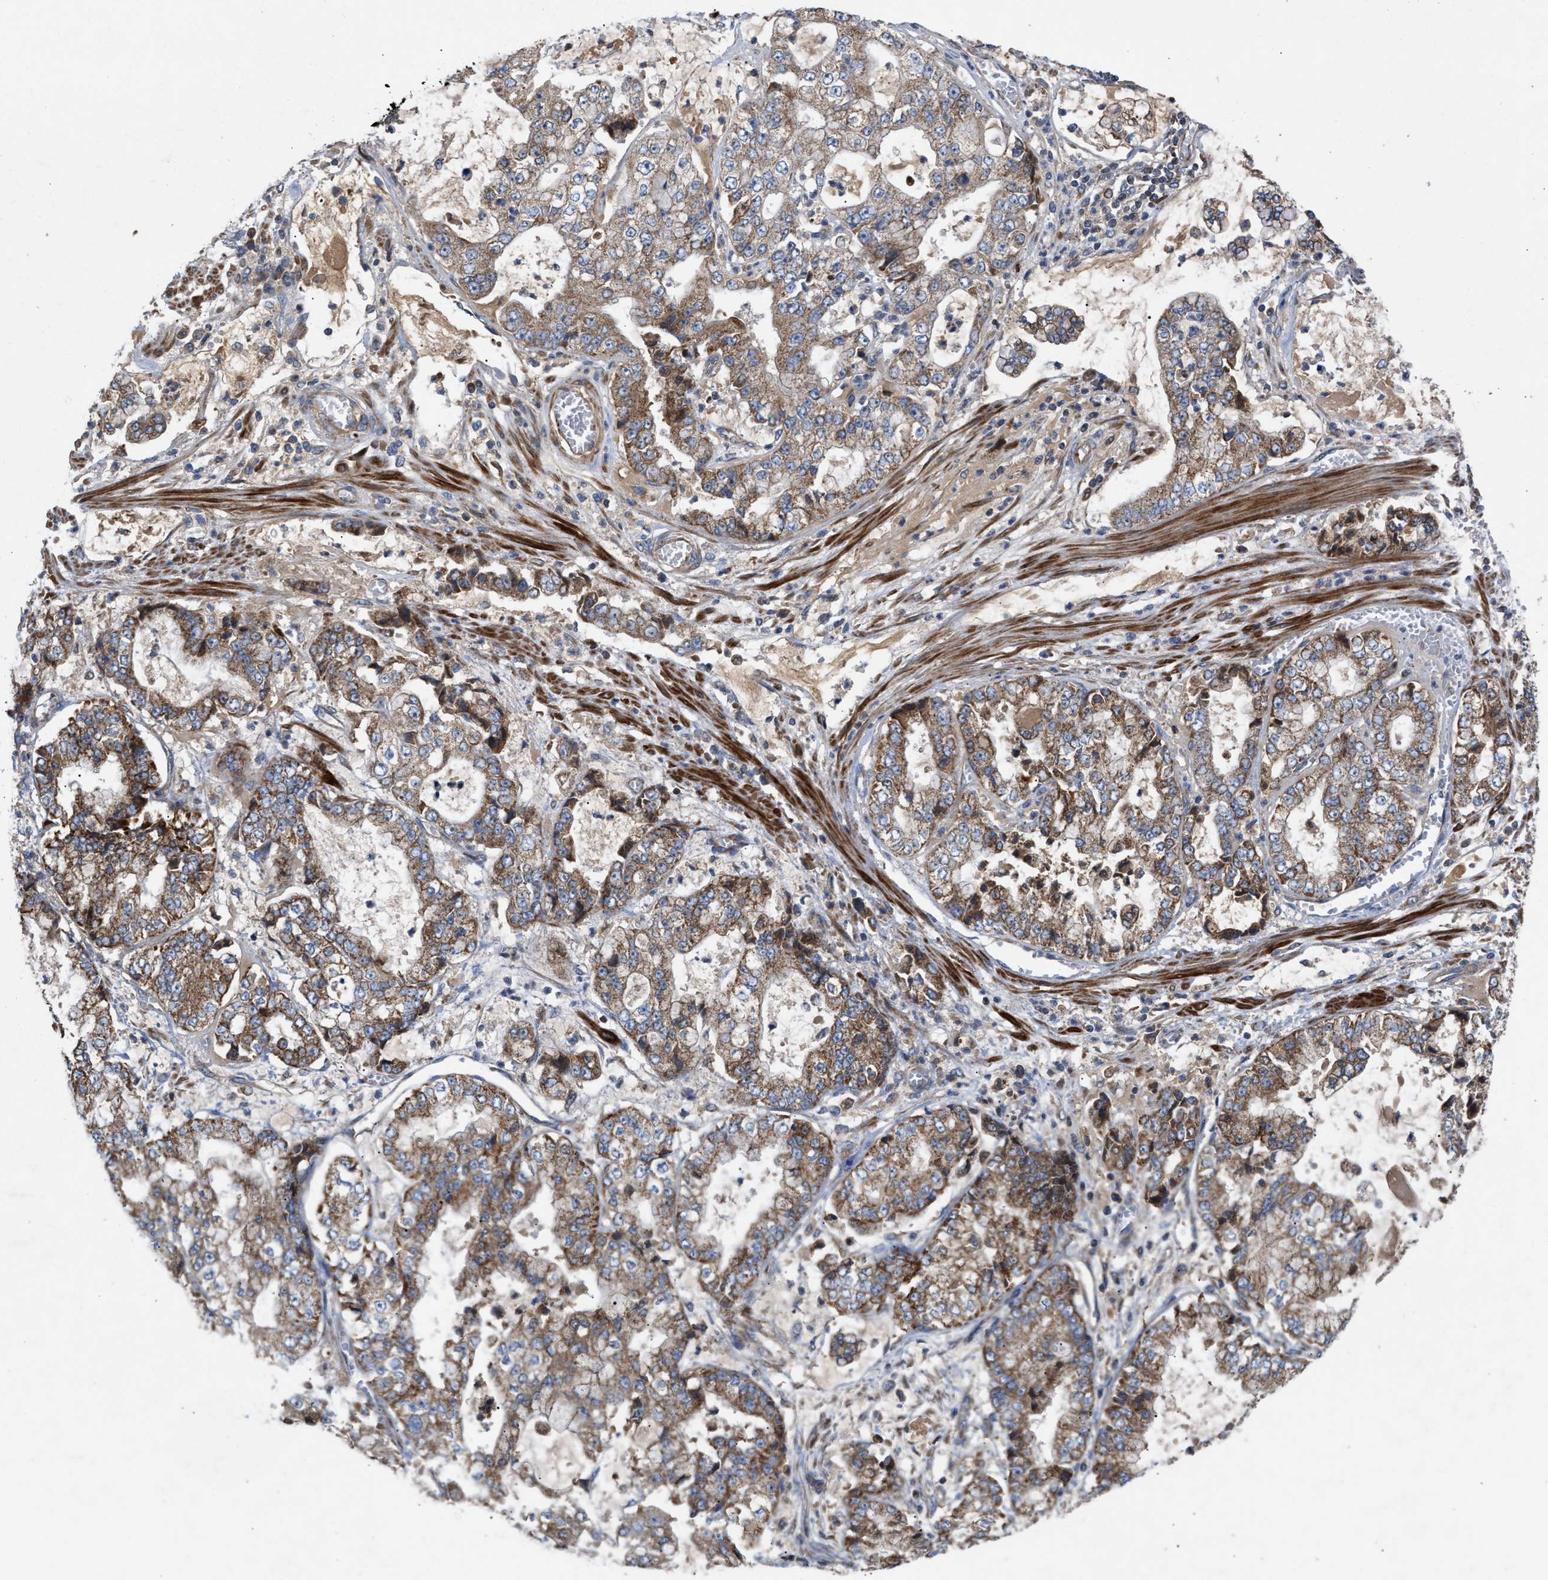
{"staining": {"intensity": "moderate", "quantity": ">75%", "location": "cytoplasmic/membranous"}, "tissue": "stomach cancer", "cell_type": "Tumor cells", "image_type": "cancer", "snomed": [{"axis": "morphology", "description": "Adenocarcinoma, NOS"}, {"axis": "topography", "description": "Stomach"}], "caption": "The image displays a brown stain indicating the presence of a protein in the cytoplasmic/membranous of tumor cells in stomach adenocarcinoma.", "gene": "TACO1", "patient": {"sex": "male", "age": 76}}